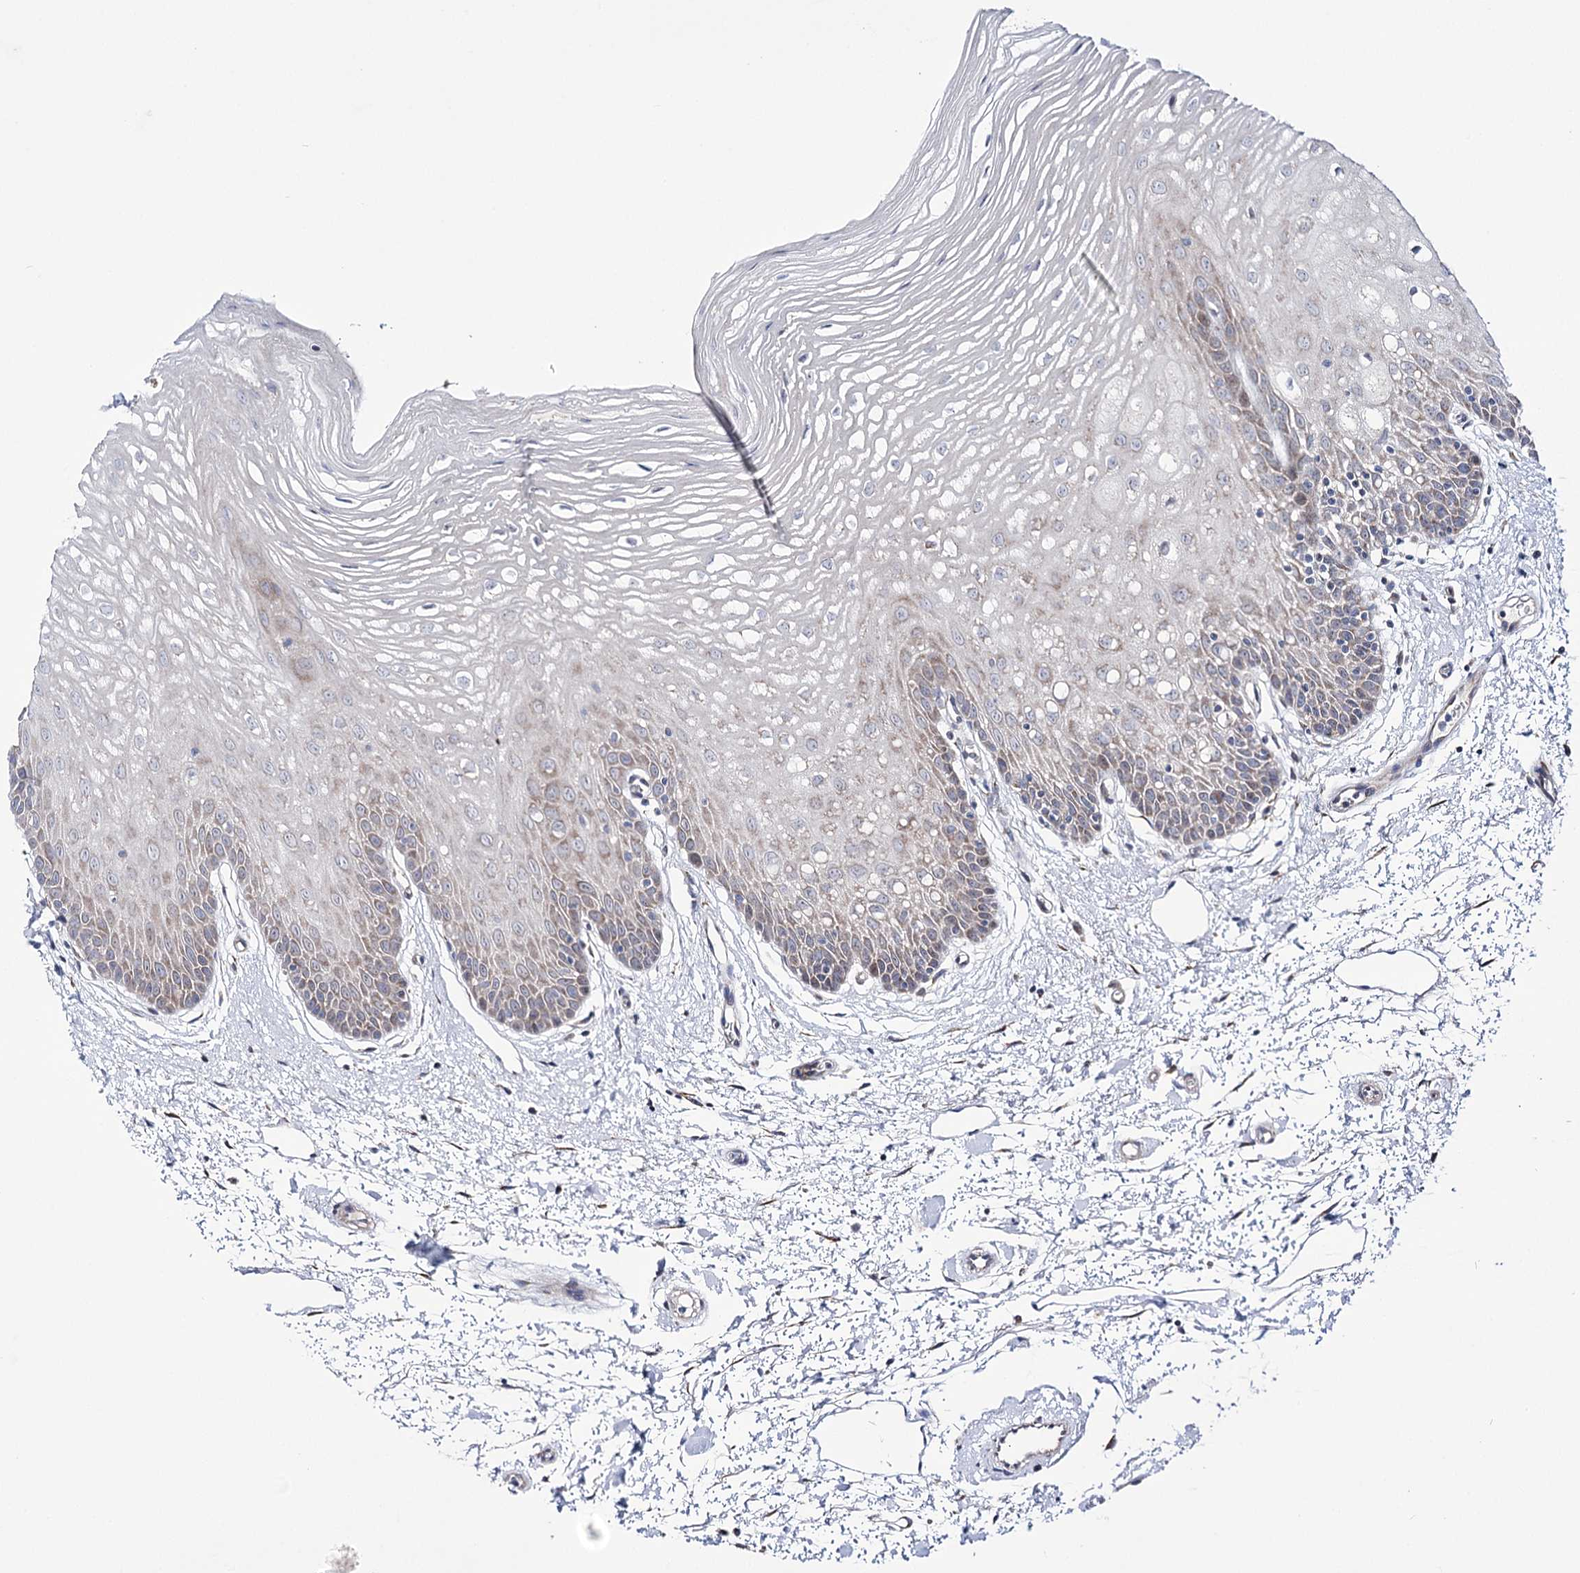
{"staining": {"intensity": "weak", "quantity": "<25%", "location": "cytoplasmic/membranous,nuclear"}, "tissue": "oral mucosa", "cell_type": "Squamous epithelial cells", "image_type": "normal", "snomed": [{"axis": "morphology", "description": "Normal tissue, NOS"}, {"axis": "topography", "description": "Oral tissue"}, {"axis": "topography", "description": "Tounge, NOS"}], "caption": "The micrograph demonstrates no significant expression in squamous epithelial cells of oral mucosa. (DAB (3,3'-diaminobenzidine) immunohistochemistry visualized using brightfield microscopy, high magnification).", "gene": "METTL5", "patient": {"sex": "female", "age": 73}}